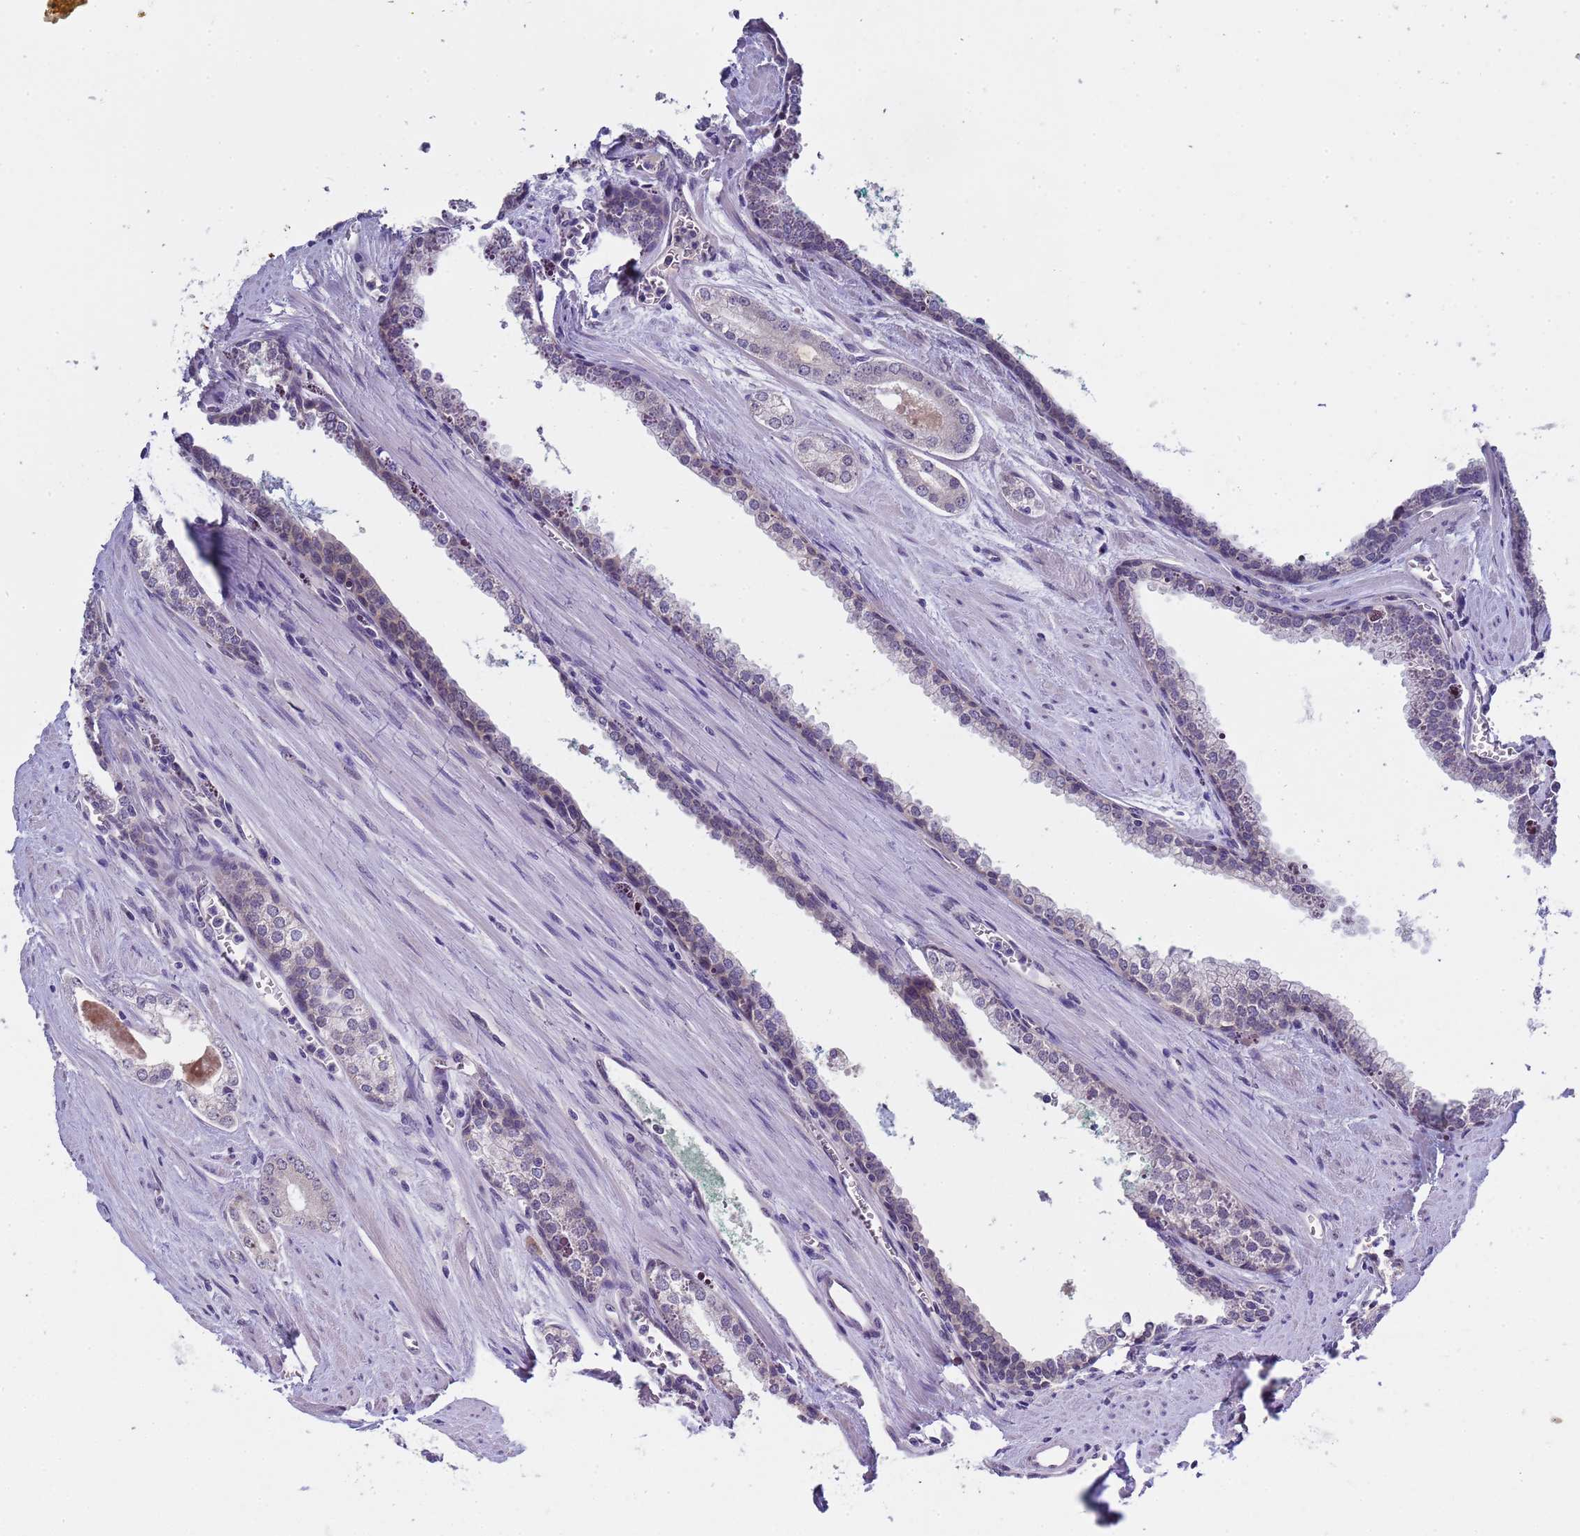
{"staining": {"intensity": "negative", "quantity": "none", "location": "none"}, "tissue": "prostate cancer", "cell_type": "Tumor cells", "image_type": "cancer", "snomed": [{"axis": "morphology", "description": "Adenocarcinoma, Low grade"}, {"axis": "topography", "description": "Prostate and seminal vesicle, NOS"}], "caption": "IHC of prostate cancer displays no positivity in tumor cells.", "gene": "TRMT10A", "patient": {"sex": "male", "age": 60}}